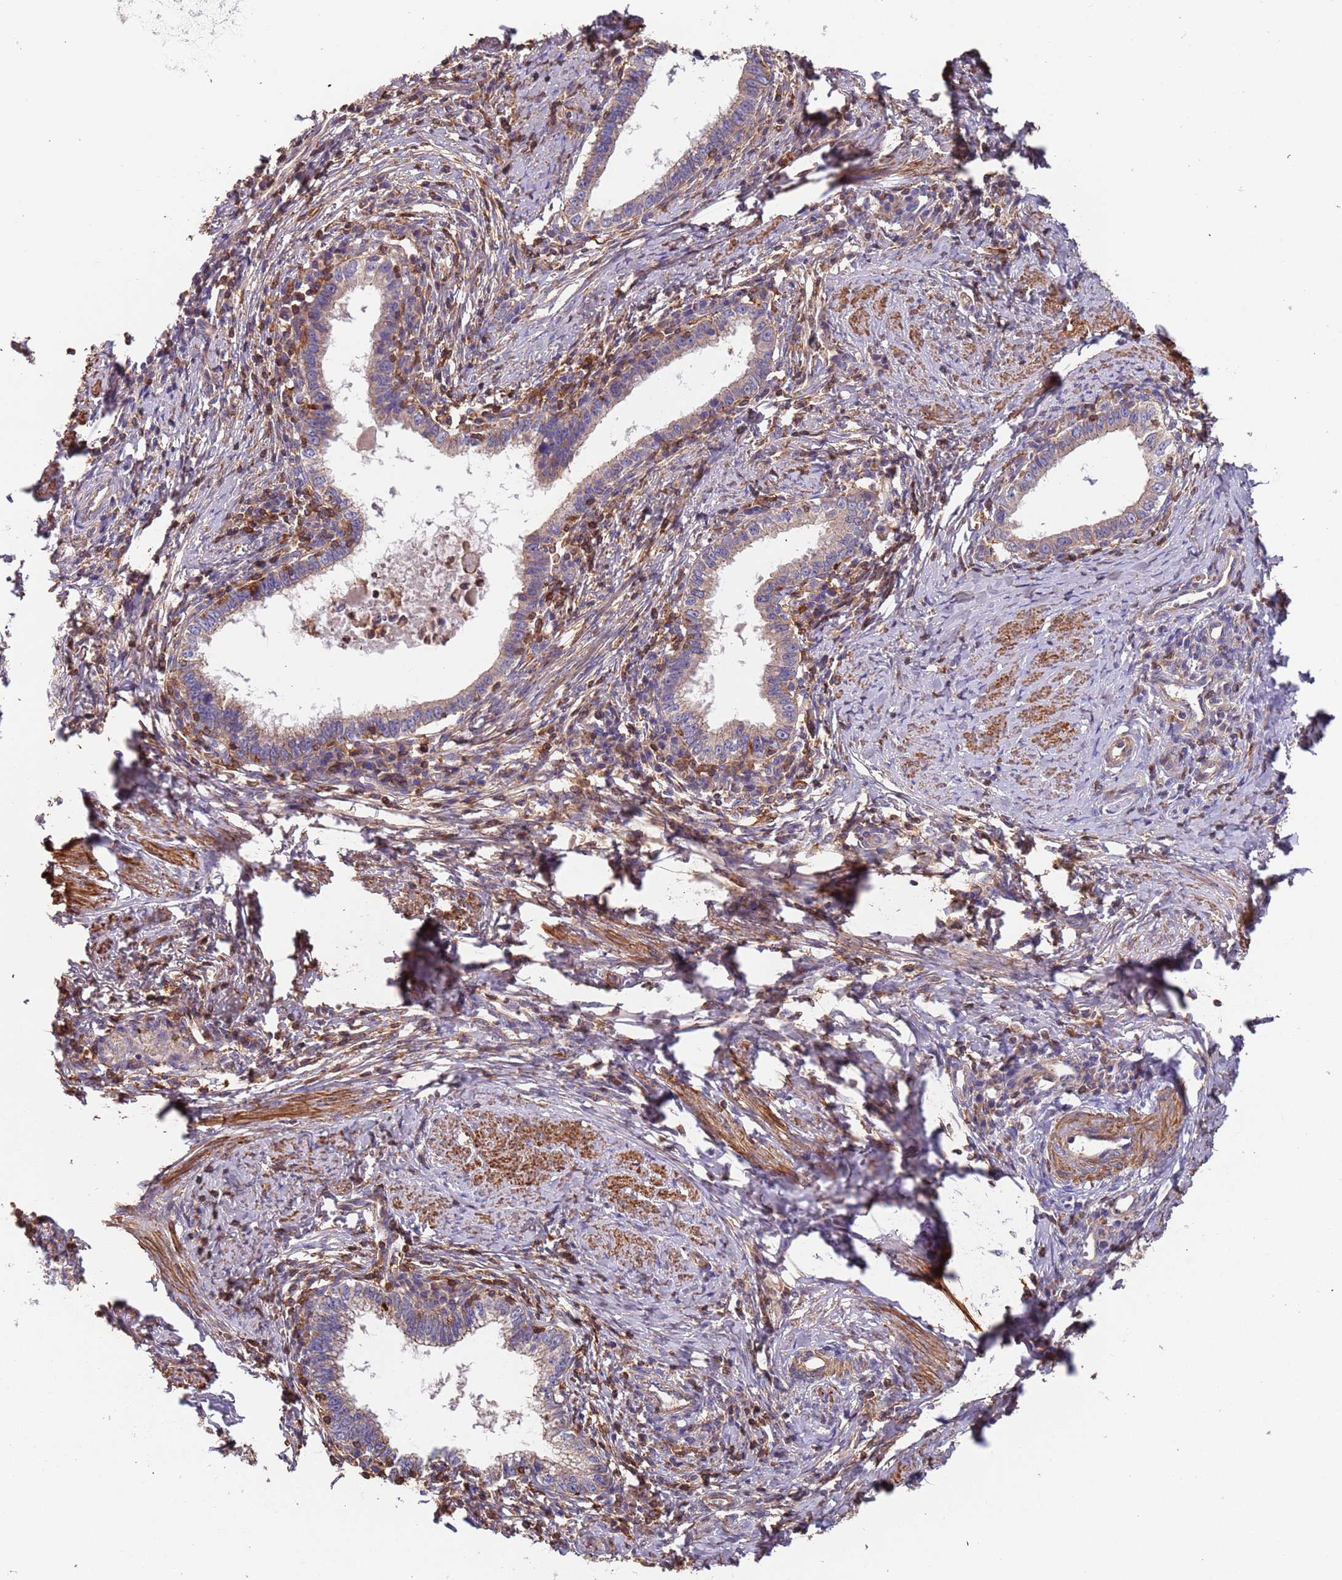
{"staining": {"intensity": "weak", "quantity": ">75%", "location": "cytoplasmic/membranous"}, "tissue": "cervical cancer", "cell_type": "Tumor cells", "image_type": "cancer", "snomed": [{"axis": "morphology", "description": "Adenocarcinoma, NOS"}, {"axis": "topography", "description": "Cervix"}], "caption": "Immunohistochemistry (IHC) photomicrograph of human cervical cancer (adenocarcinoma) stained for a protein (brown), which shows low levels of weak cytoplasmic/membranous positivity in approximately >75% of tumor cells.", "gene": "SYT4", "patient": {"sex": "female", "age": 36}}